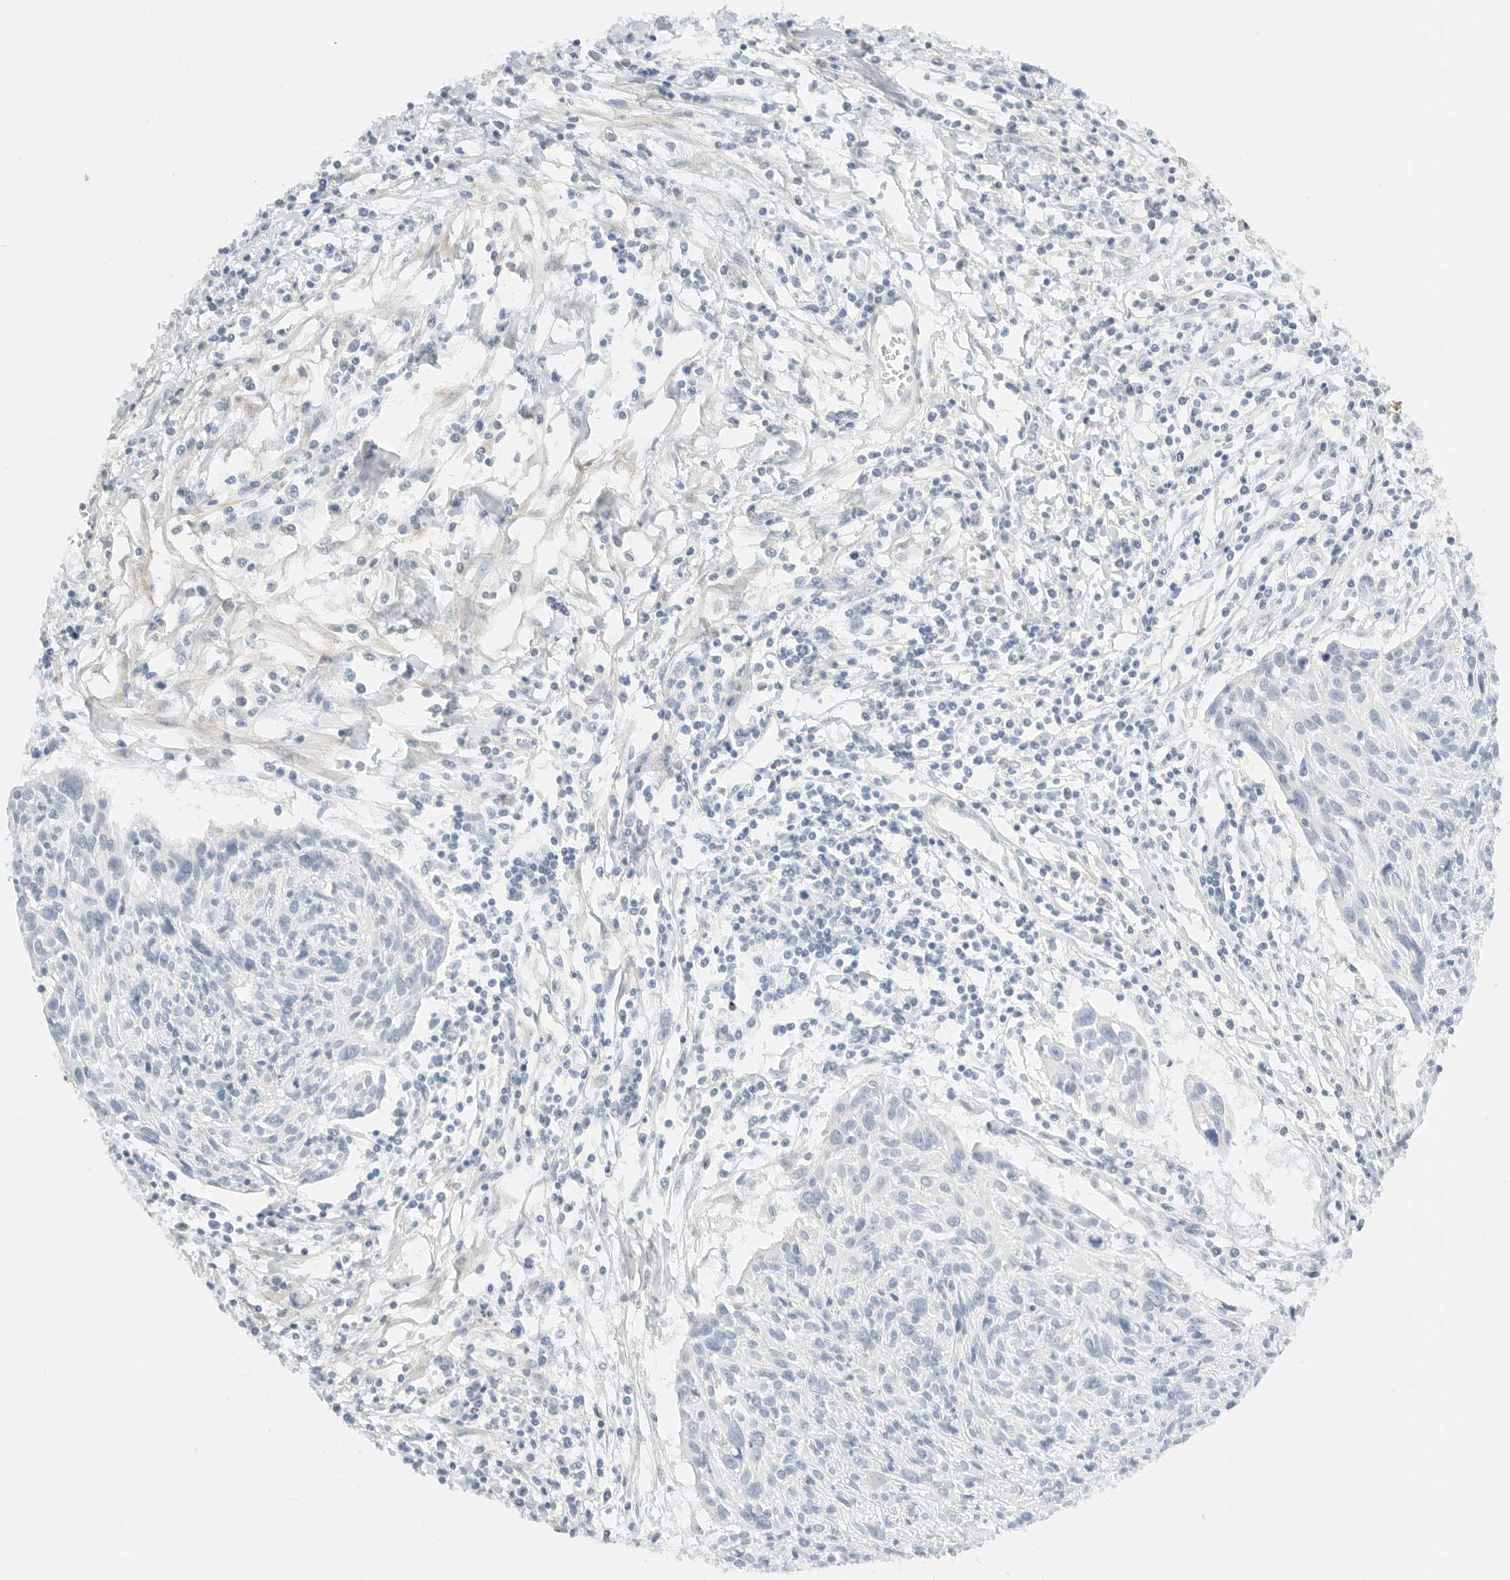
{"staining": {"intensity": "negative", "quantity": "none", "location": "none"}, "tissue": "cervical cancer", "cell_type": "Tumor cells", "image_type": "cancer", "snomed": [{"axis": "morphology", "description": "Squamous cell carcinoma, NOS"}, {"axis": "topography", "description": "Cervix"}], "caption": "IHC of cervical cancer displays no expression in tumor cells. The staining is performed using DAB (3,3'-diaminobenzidine) brown chromogen with nuclei counter-stained in using hematoxylin.", "gene": "PKDCC", "patient": {"sex": "female", "age": 51}}